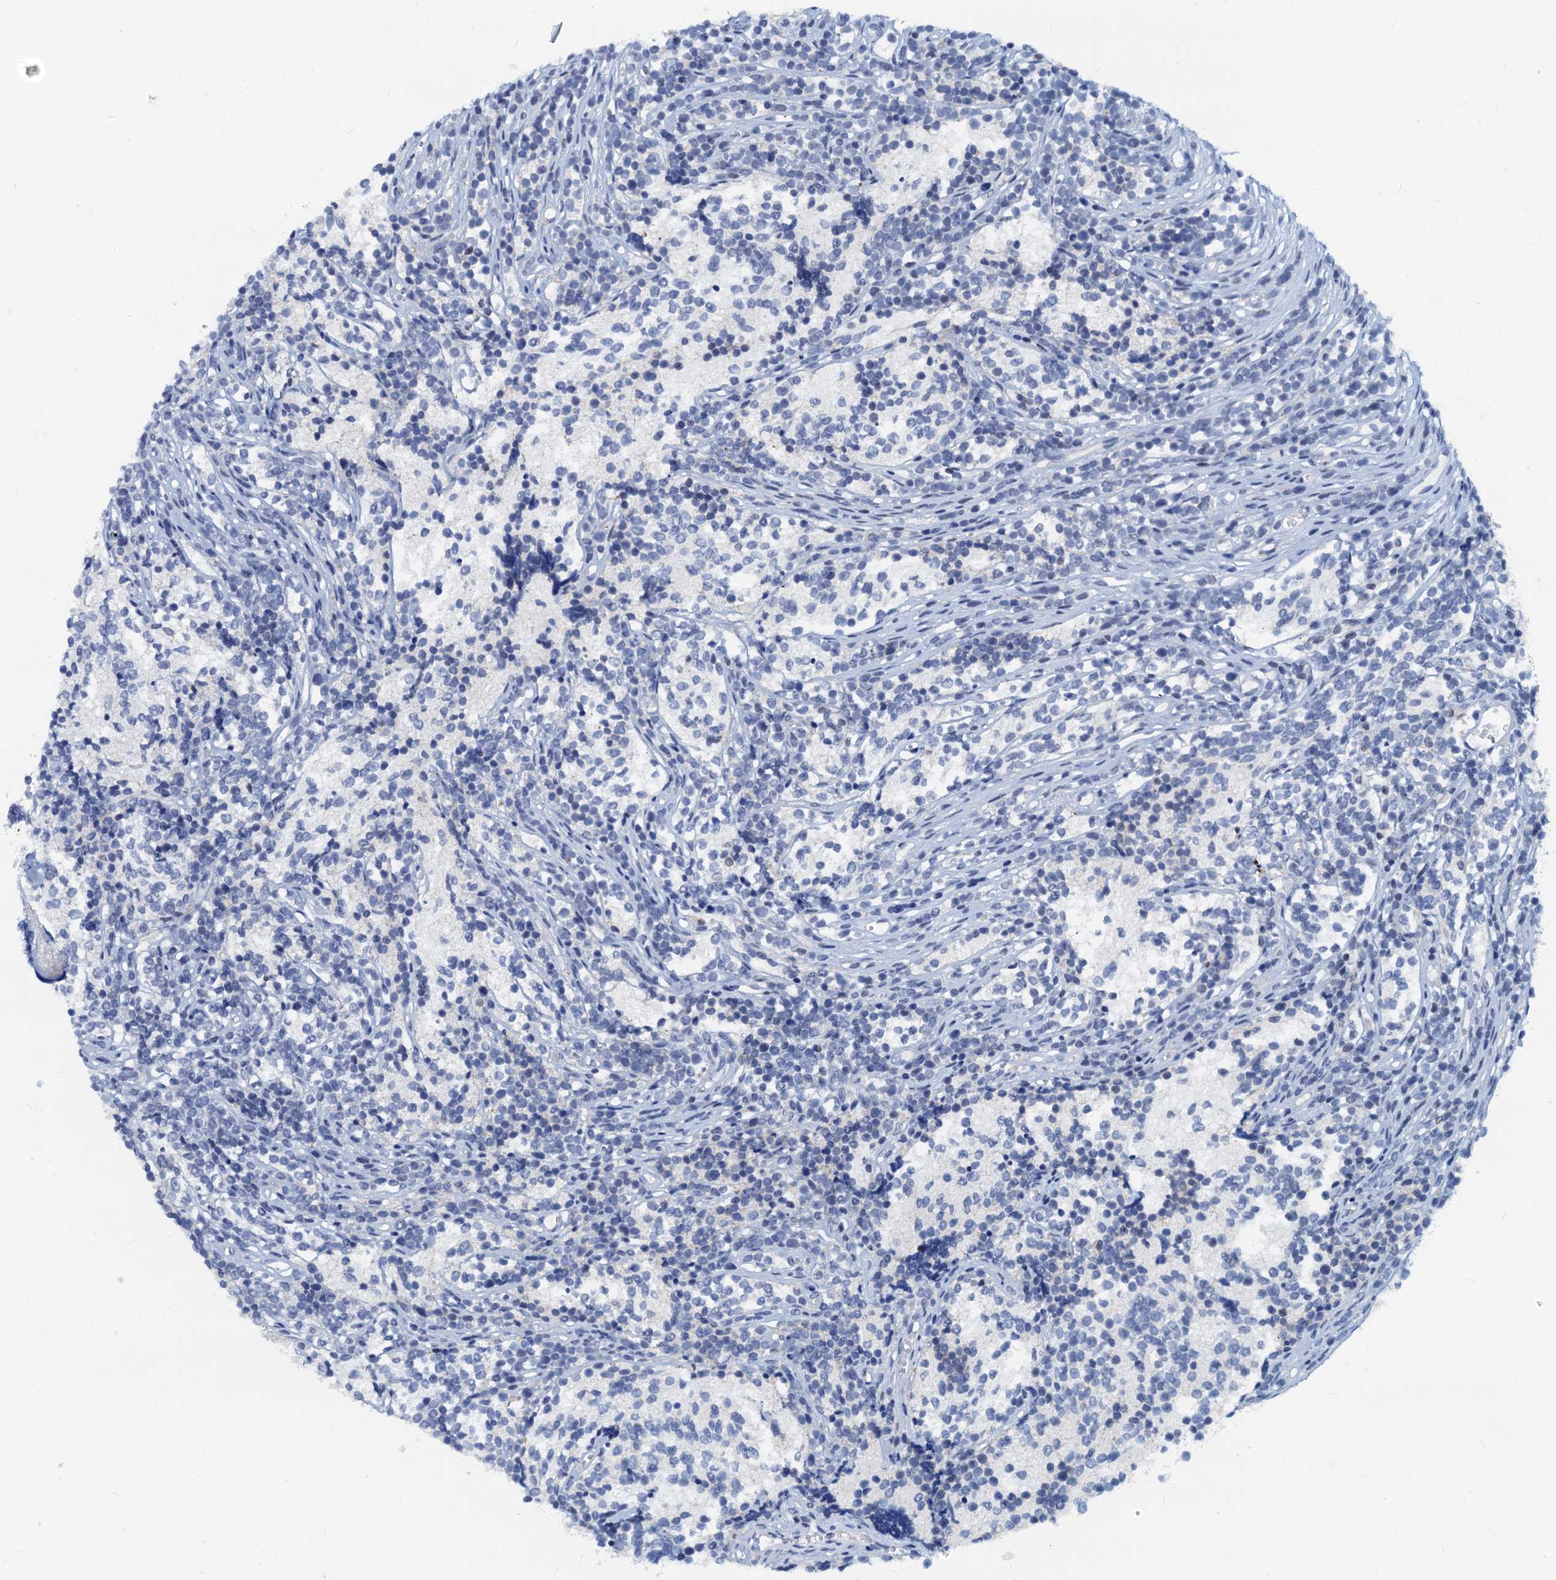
{"staining": {"intensity": "negative", "quantity": "none", "location": "none"}, "tissue": "glioma", "cell_type": "Tumor cells", "image_type": "cancer", "snomed": [{"axis": "morphology", "description": "Glioma, malignant, Low grade"}, {"axis": "topography", "description": "Brain"}], "caption": "This is a histopathology image of immunohistochemistry staining of malignant glioma (low-grade), which shows no expression in tumor cells.", "gene": "PTGES3", "patient": {"sex": "female", "age": 1}}